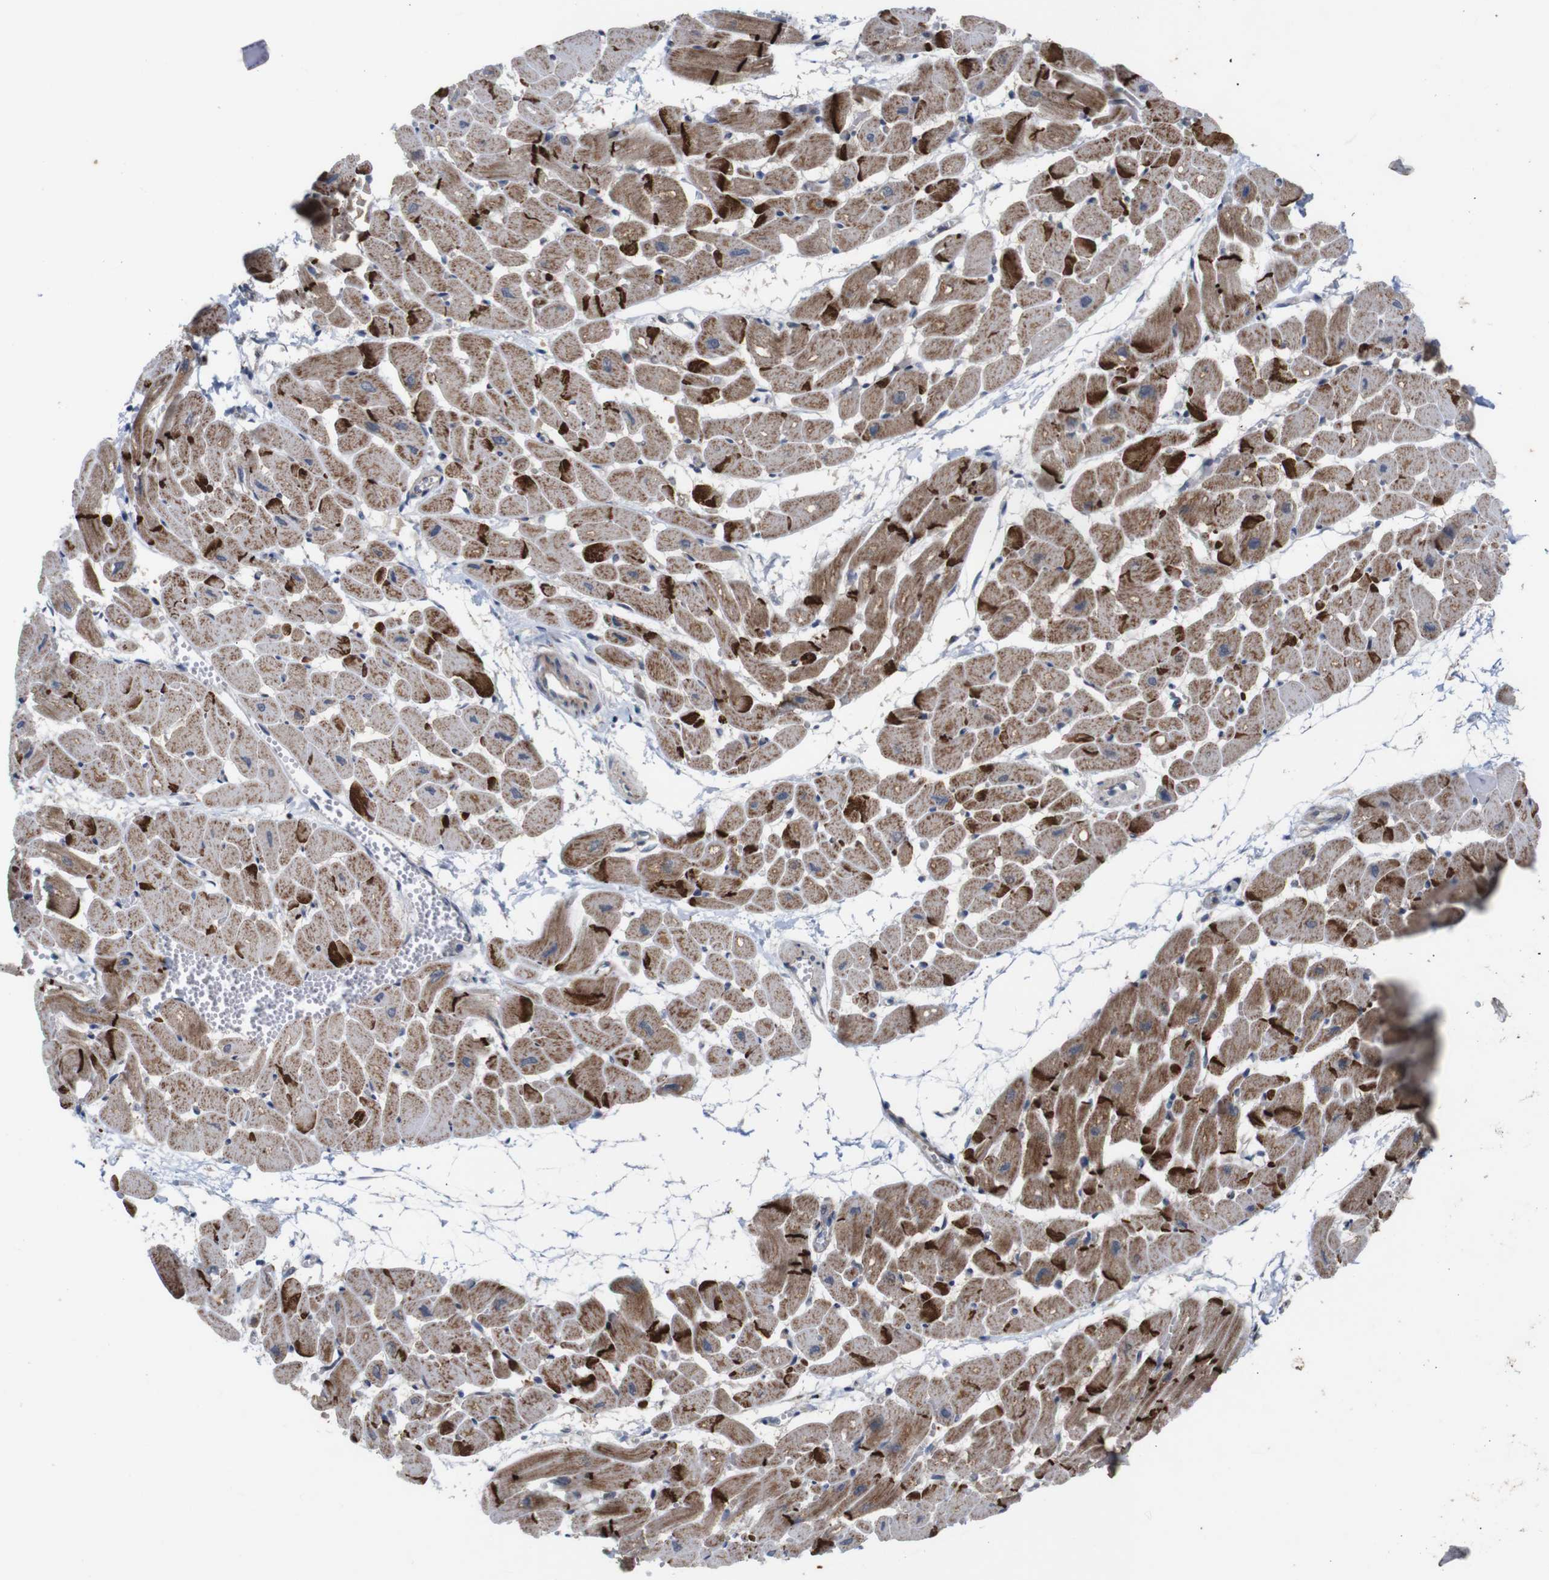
{"staining": {"intensity": "moderate", "quantity": ">75%", "location": "cytoplasmic/membranous"}, "tissue": "heart muscle", "cell_type": "Cardiomyocytes", "image_type": "normal", "snomed": [{"axis": "morphology", "description": "Normal tissue, NOS"}, {"axis": "topography", "description": "Heart"}], "caption": "A medium amount of moderate cytoplasmic/membranous positivity is appreciated in about >75% of cardiomyocytes in normal heart muscle.", "gene": "ATP7B", "patient": {"sex": "male", "age": 45}}